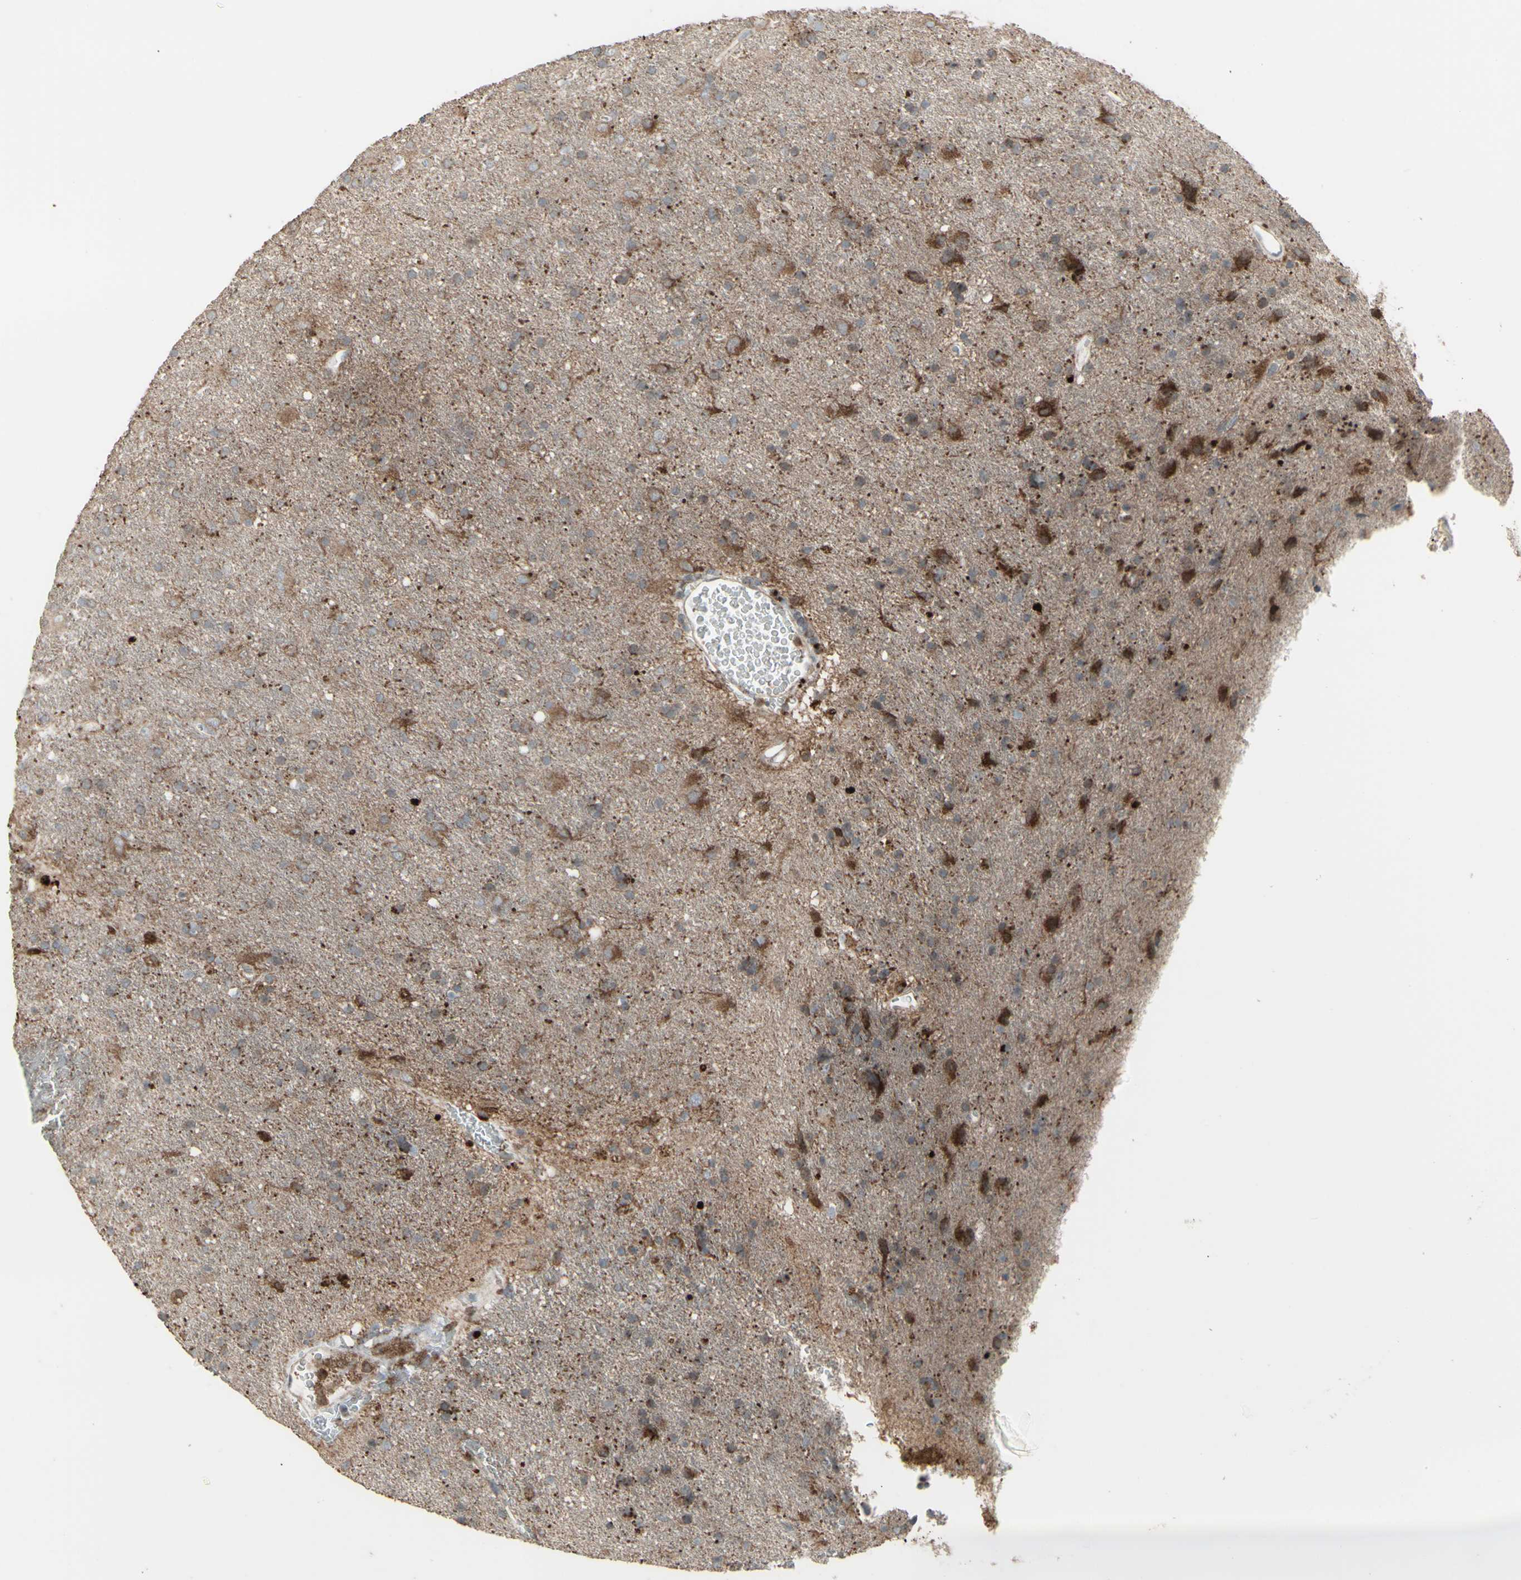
{"staining": {"intensity": "strong", "quantity": "25%-75%", "location": "cytoplasmic/membranous"}, "tissue": "glioma", "cell_type": "Tumor cells", "image_type": "cancer", "snomed": [{"axis": "morphology", "description": "Glioma, malignant, Low grade"}, {"axis": "topography", "description": "Brain"}], "caption": "Malignant glioma (low-grade) stained with a brown dye displays strong cytoplasmic/membranous positive staining in about 25%-75% of tumor cells.", "gene": "RNASEL", "patient": {"sex": "male", "age": 77}}